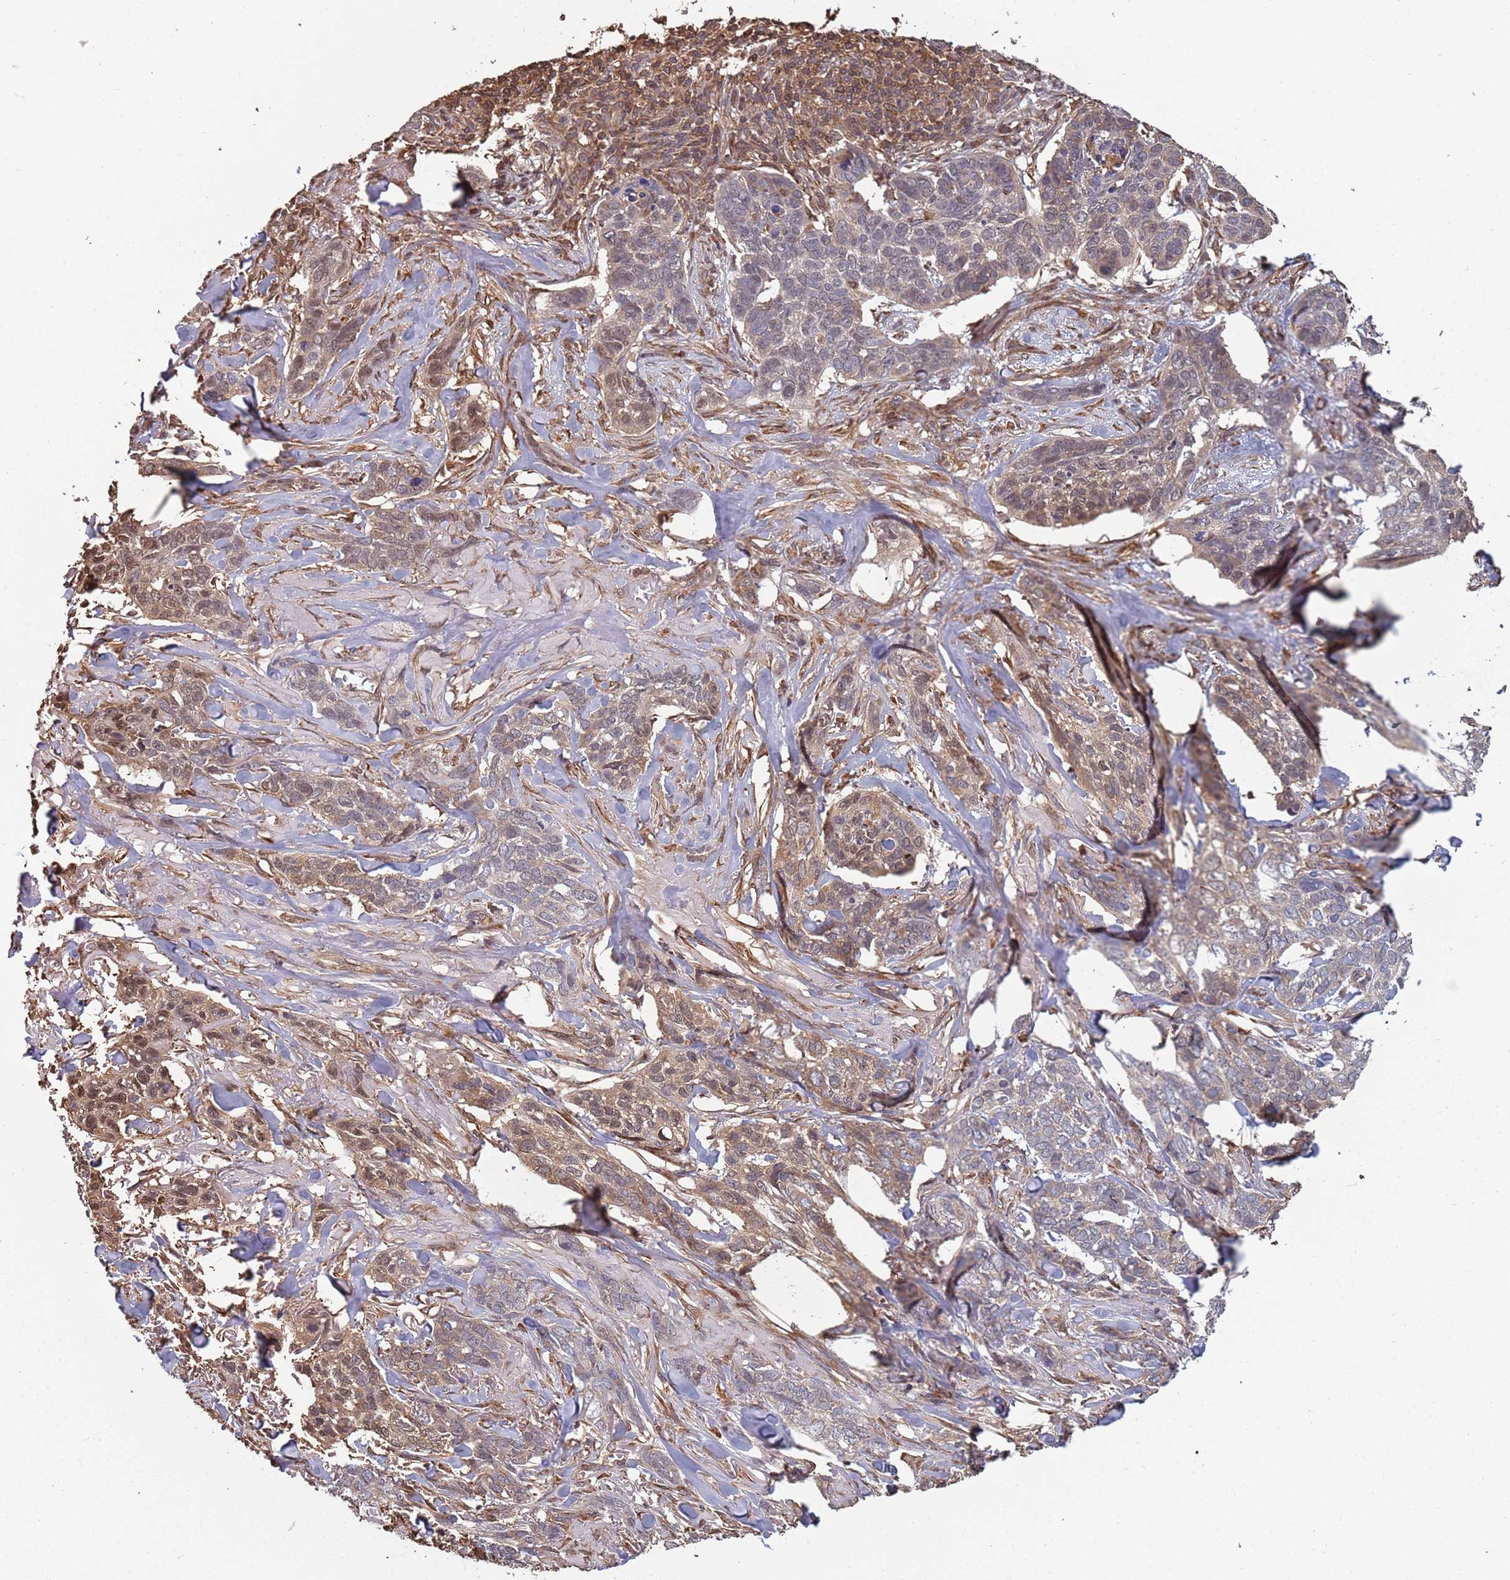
{"staining": {"intensity": "weak", "quantity": "<25%", "location": "nuclear"}, "tissue": "skin cancer", "cell_type": "Tumor cells", "image_type": "cancer", "snomed": [{"axis": "morphology", "description": "Basal cell carcinoma"}, {"axis": "topography", "description": "Skin"}], "caption": "Skin basal cell carcinoma was stained to show a protein in brown. There is no significant positivity in tumor cells. (Immunohistochemistry, brightfield microscopy, high magnification).", "gene": "COG4", "patient": {"sex": "male", "age": 86}}